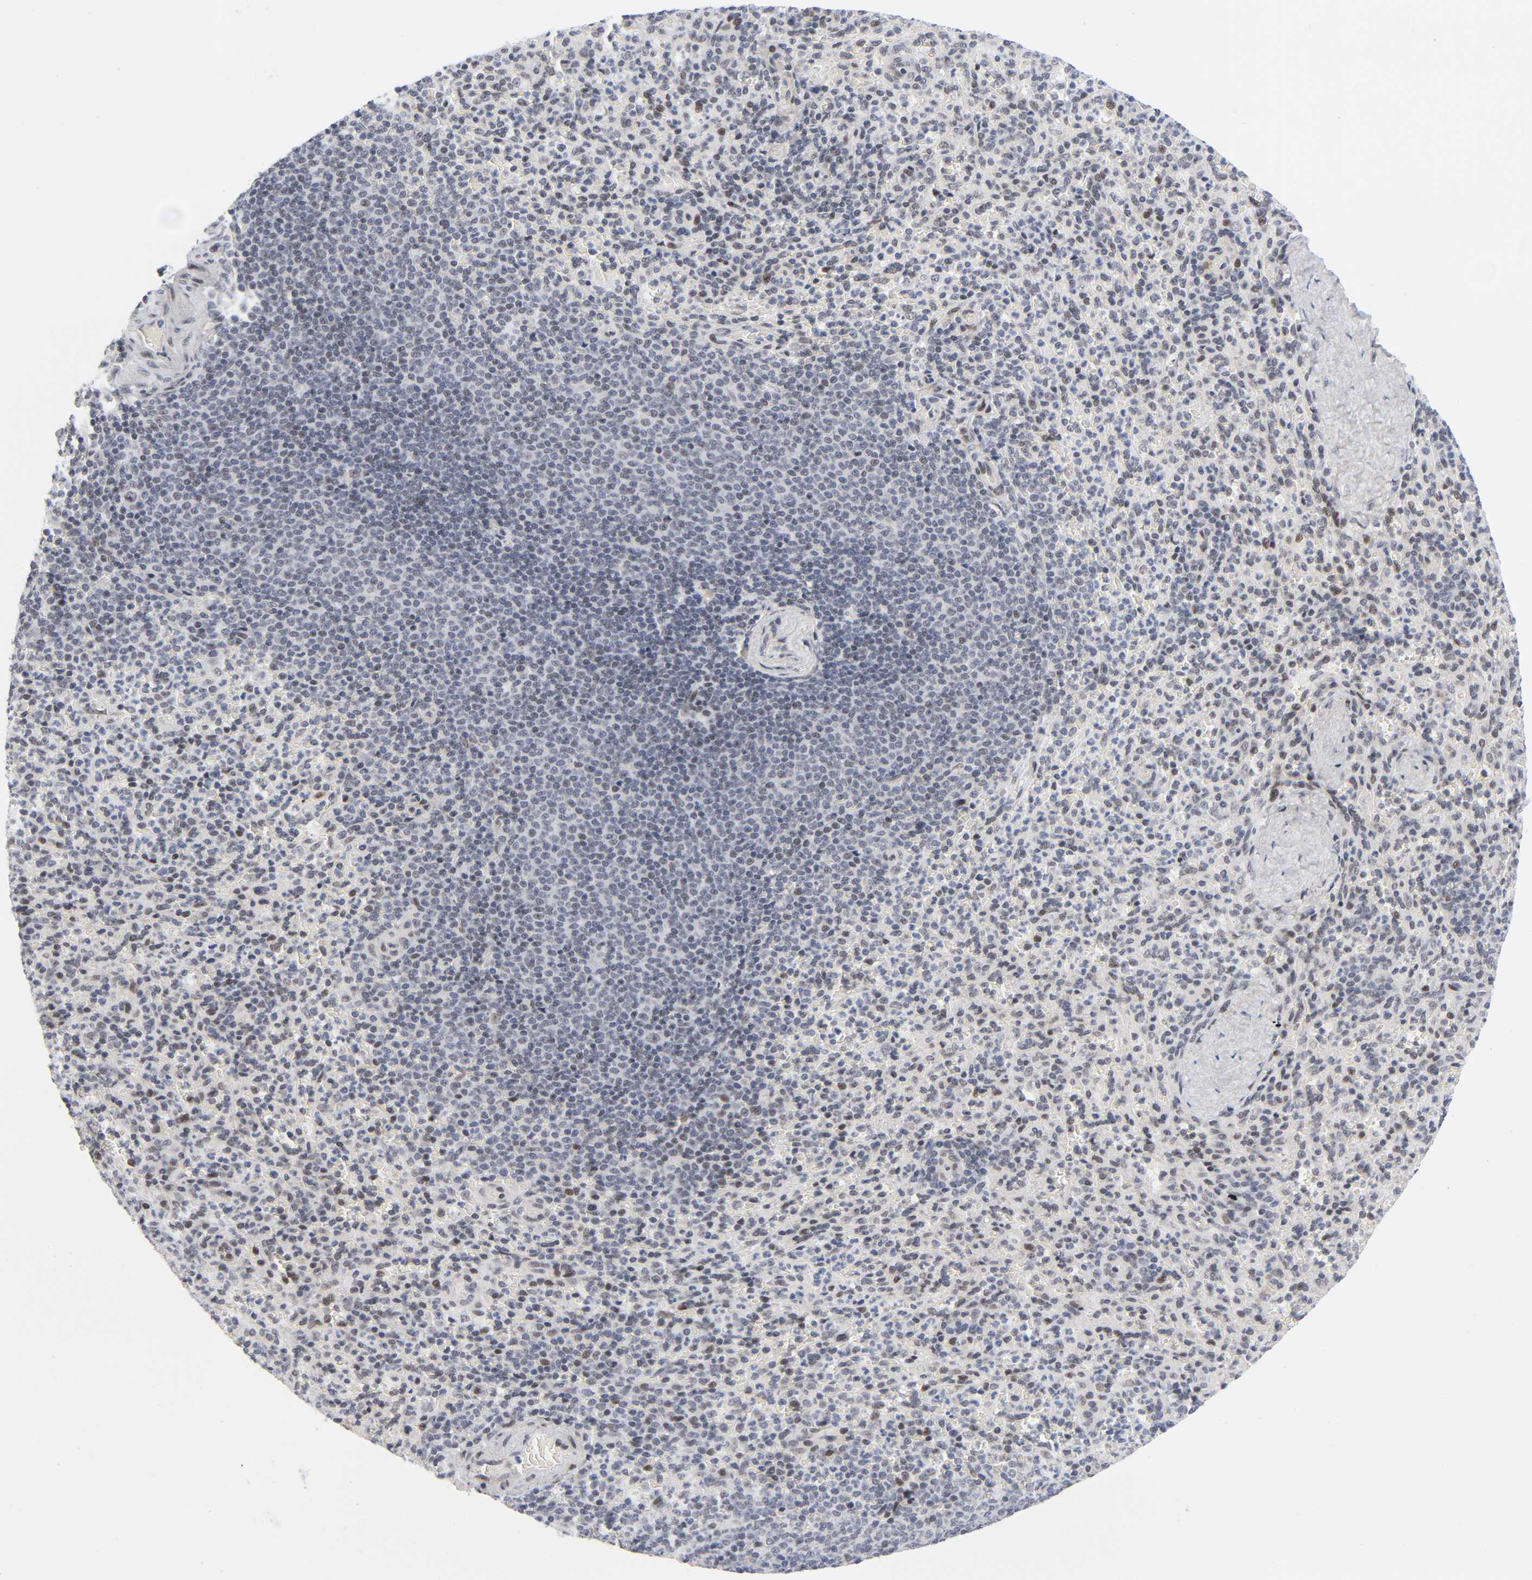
{"staining": {"intensity": "weak", "quantity": "<25%", "location": "nuclear"}, "tissue": "spleen", "cell_type": "Cells in red pulp", "image_type": "normal", "snomed": [{"axis": "morphology", "description": "Normal tissue, NOS"}, {"axis": "topography", "description": "Spleen"}], "caption": "Histopathology image shows no protein positivity in cells in red pulp of unremarkable spleen. (DAB immunohistochemistry visualized using brightfield microscopy, high magnification).", "gene": "DIDO1", "patient": {"sex": "male", "age": 36}}